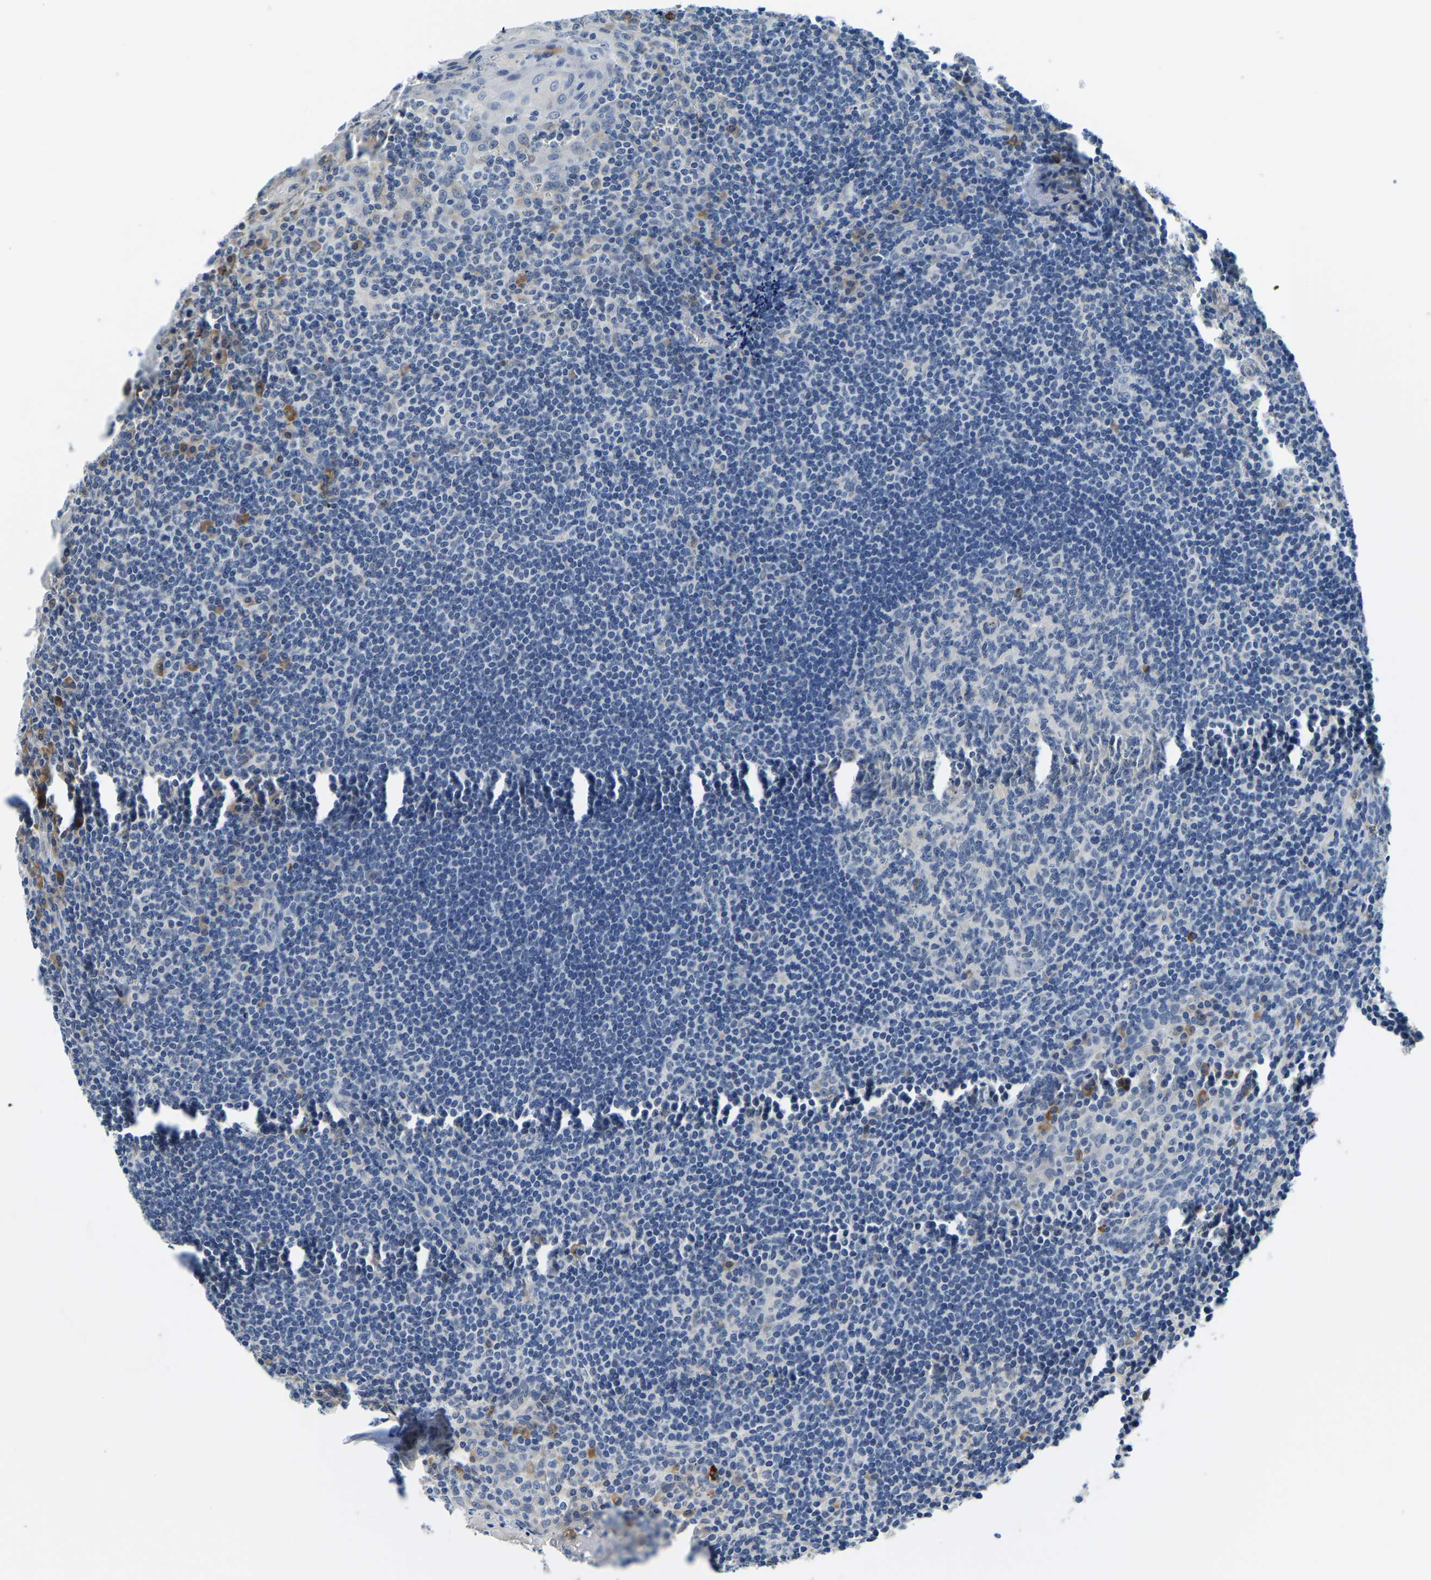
{"staining": {"intensity": "negative", "quantity": "none", "location": "none"}, "tissue": "tonsil", "cell_type": "Germinal center cells", "image_type": "normal", "snomed": [{"axis": "morphology", "description": "Normal tissue, NOS"}, {"axis": "topography", "description": "Tonsil"}], "caption": "IHC micrograph of unremarkable tonsil stained for a protein (brown), which demonstrates no expression in germinal center cells.", "gene": "LIAS", "patient": {"sex": "male", "age": 37}}